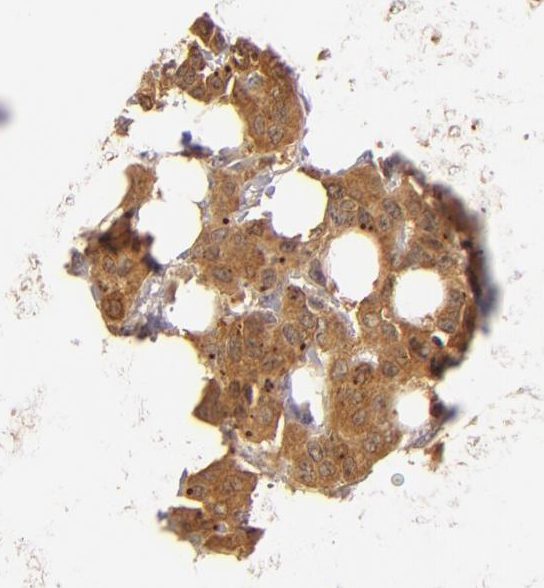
{"staining": {"intensity": "strong", "quantity": ">75%", "location": "cytoplasmic/membranous"}, "tissue": "breast cancer", "cell_type": "Tumor cells", "image_type": "cancer", "snomed": [{"axis": "morphology", "description": "Duct carcinoma"}, {"axis": "topography", "description": "Breast"}], "caption": "This is an image of immunohistochemistry (IHC) staining of breast cancer, which shows strong staining in the cytoplasmic/membranous of tumor cells.", "gene": "PRKCD", "patient": {"sex": "female", "age": 40}}